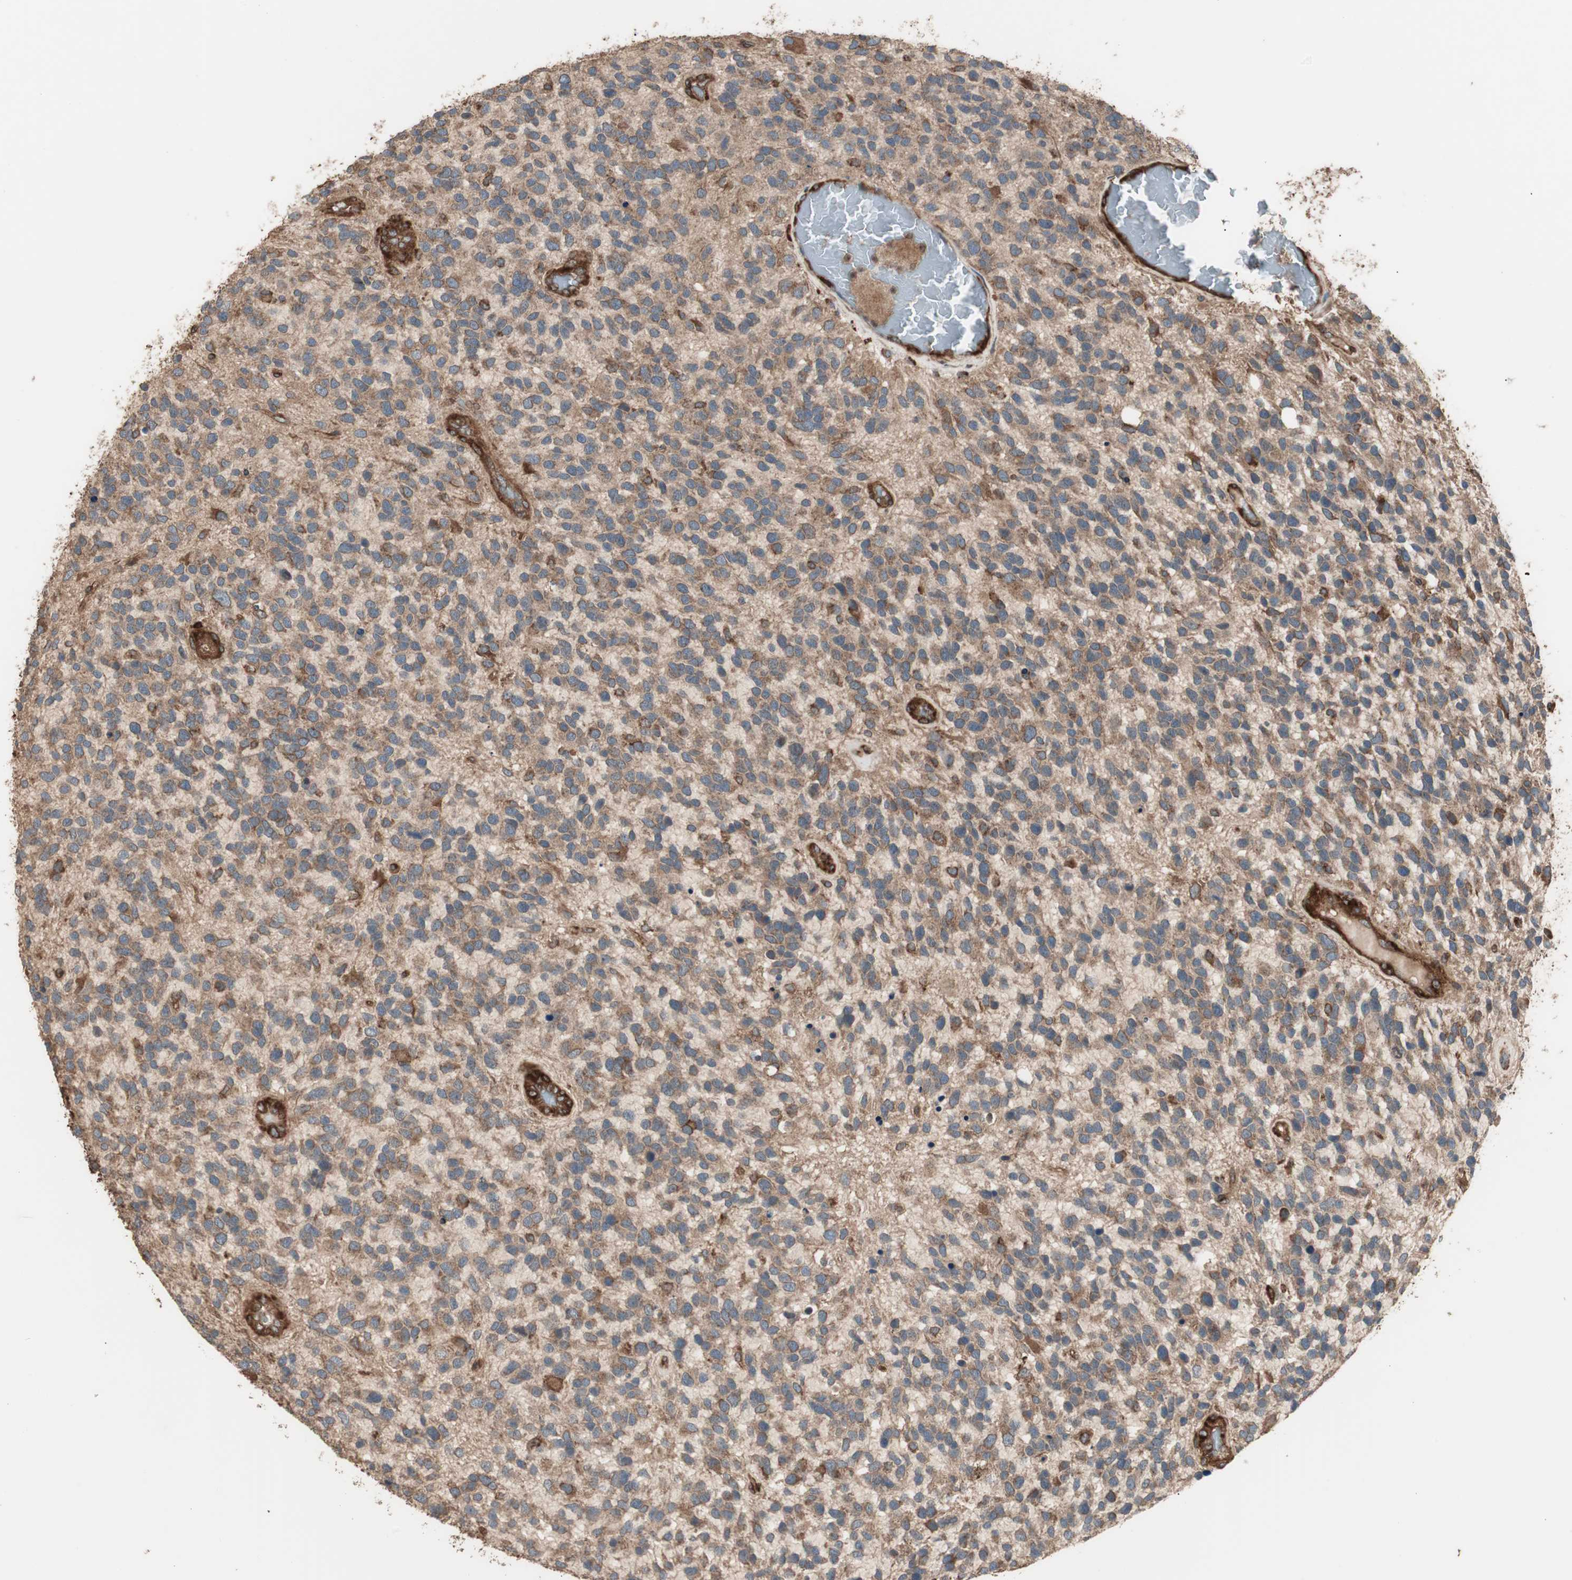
{"staining": {"intensity": "moderate", "quantity": "25%-75%", "location": "cytoplasmic/membranous"}, "tissue": "glioma", "cell_type": "Tumor cells", "image_type": "cancer", "snomed": [{"axis": "morphology", "description": "Glioma, malignant, High grade"}, {"axis": "topography", "description": "Brain"}], "caption": "Immunohistochemical staining of human high-grade glioma (malignant) shows moderate cytoplasmic/membranous protein positivity in approximately 25%-75% of tumor cells. The staining was performed using DAB to visualize the protein expression in brown, while the nuclei were stained in blue with hematoxylin (Magnification: 20x).", "gene": "LZTS1", "patient": {"sex": "female", "age": 58}}